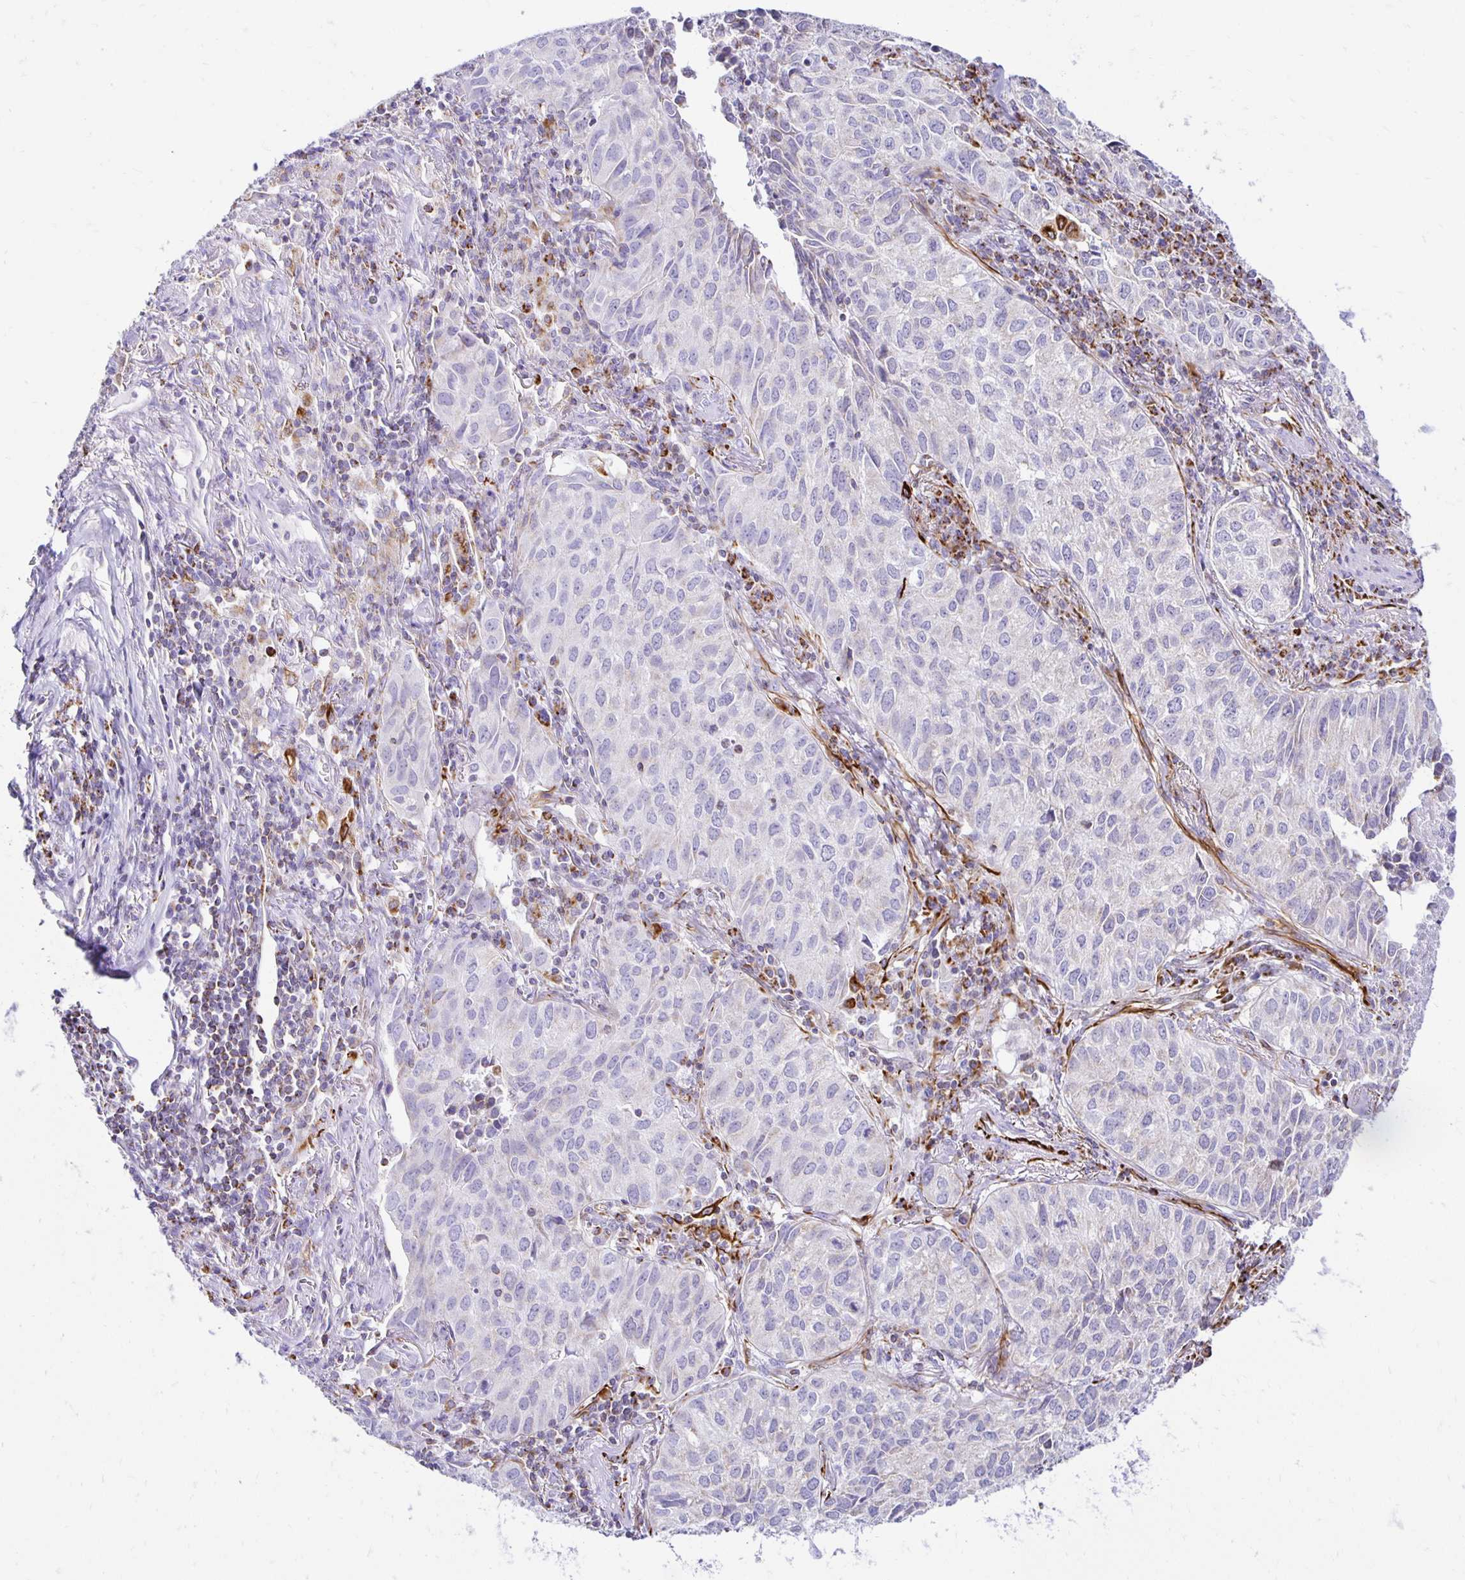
{"staining": {"intensity": "negative", "quantity": "none", "location": "none"}, "tissue": "lung cancer", "cell_type": "Tumor cells", "image_type": "cancer", "snomed": [{"axis": "morphology", "description": "Adenocarcinoma, NOS"}, {"axis": "topography", "description": "Lung"}], "caption": "A high-resolution image shows immunohistochemistry (IHC) staining of adenocarcinoma (lung), which displays no significant expression in tumor cells. The staining was performed using DAB to visualize the protein expression in brown, while the nuclei were stained in blue with hematoxylin (Magnification: 20x).", "gene": "PLAAT2", "patient": {"sex": "female", "age": 50}}